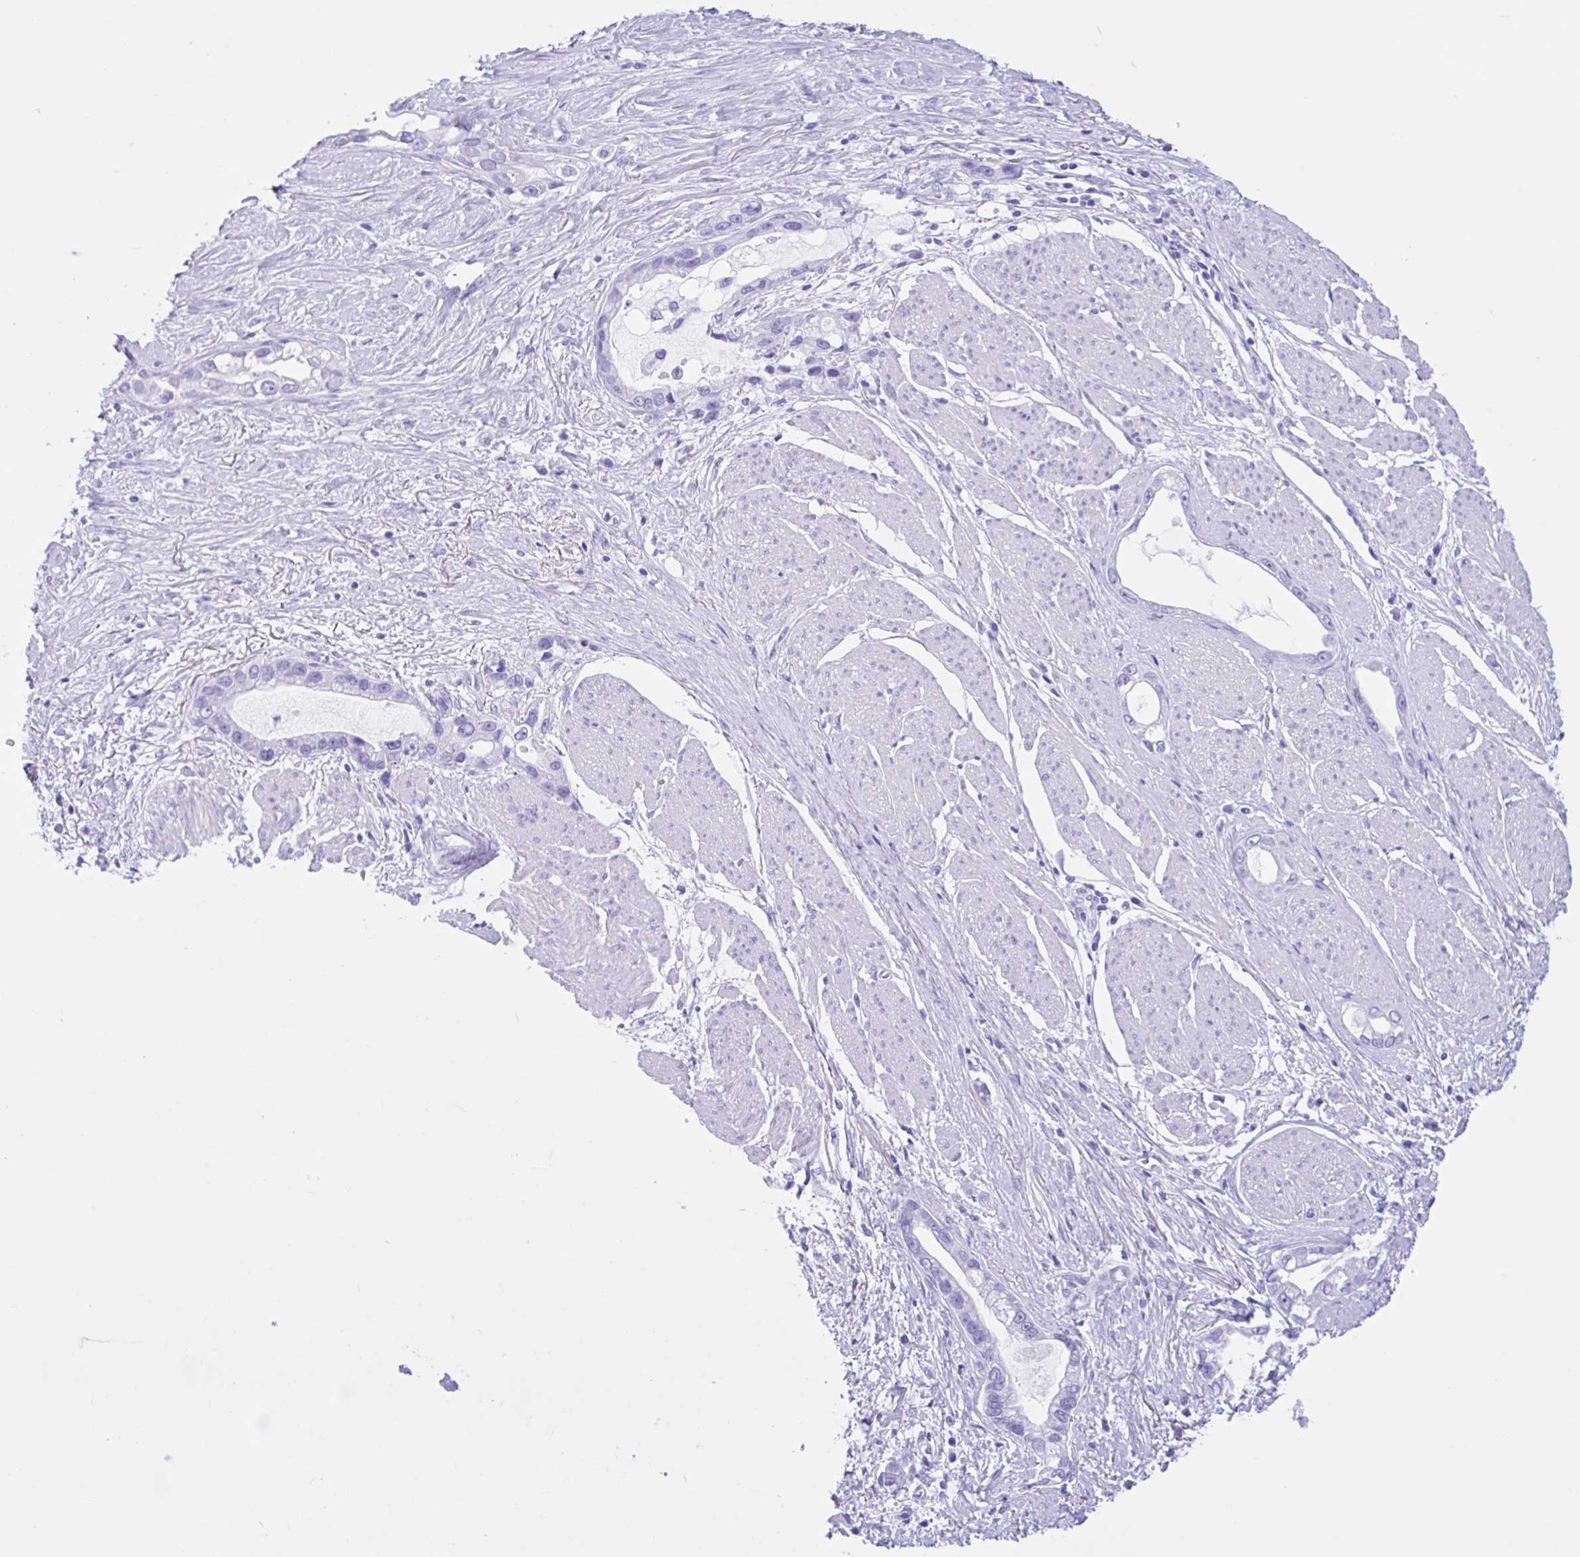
{"staining": {"intensity": "negative", "quantity": "none", "location": "none"}, "tissue": "stomach cancer", "cell_type": "Tumor cells", "image_type": "cancer", "snomed": [{"axis": "morphology", "description": "Adenocarcinoma, NOS"}, {"axis": "topography", "description": "Stomach"}], "caption": "The photomicrograph exhibits no significant positivity in tumor cells of stomach cancer. (DAB (3,3'-diaminobenzidine) immunohistochemistry with hematoxylin counter stain).", "gene": "IAPP", "patient": {"sex": "male", "age": 55}}